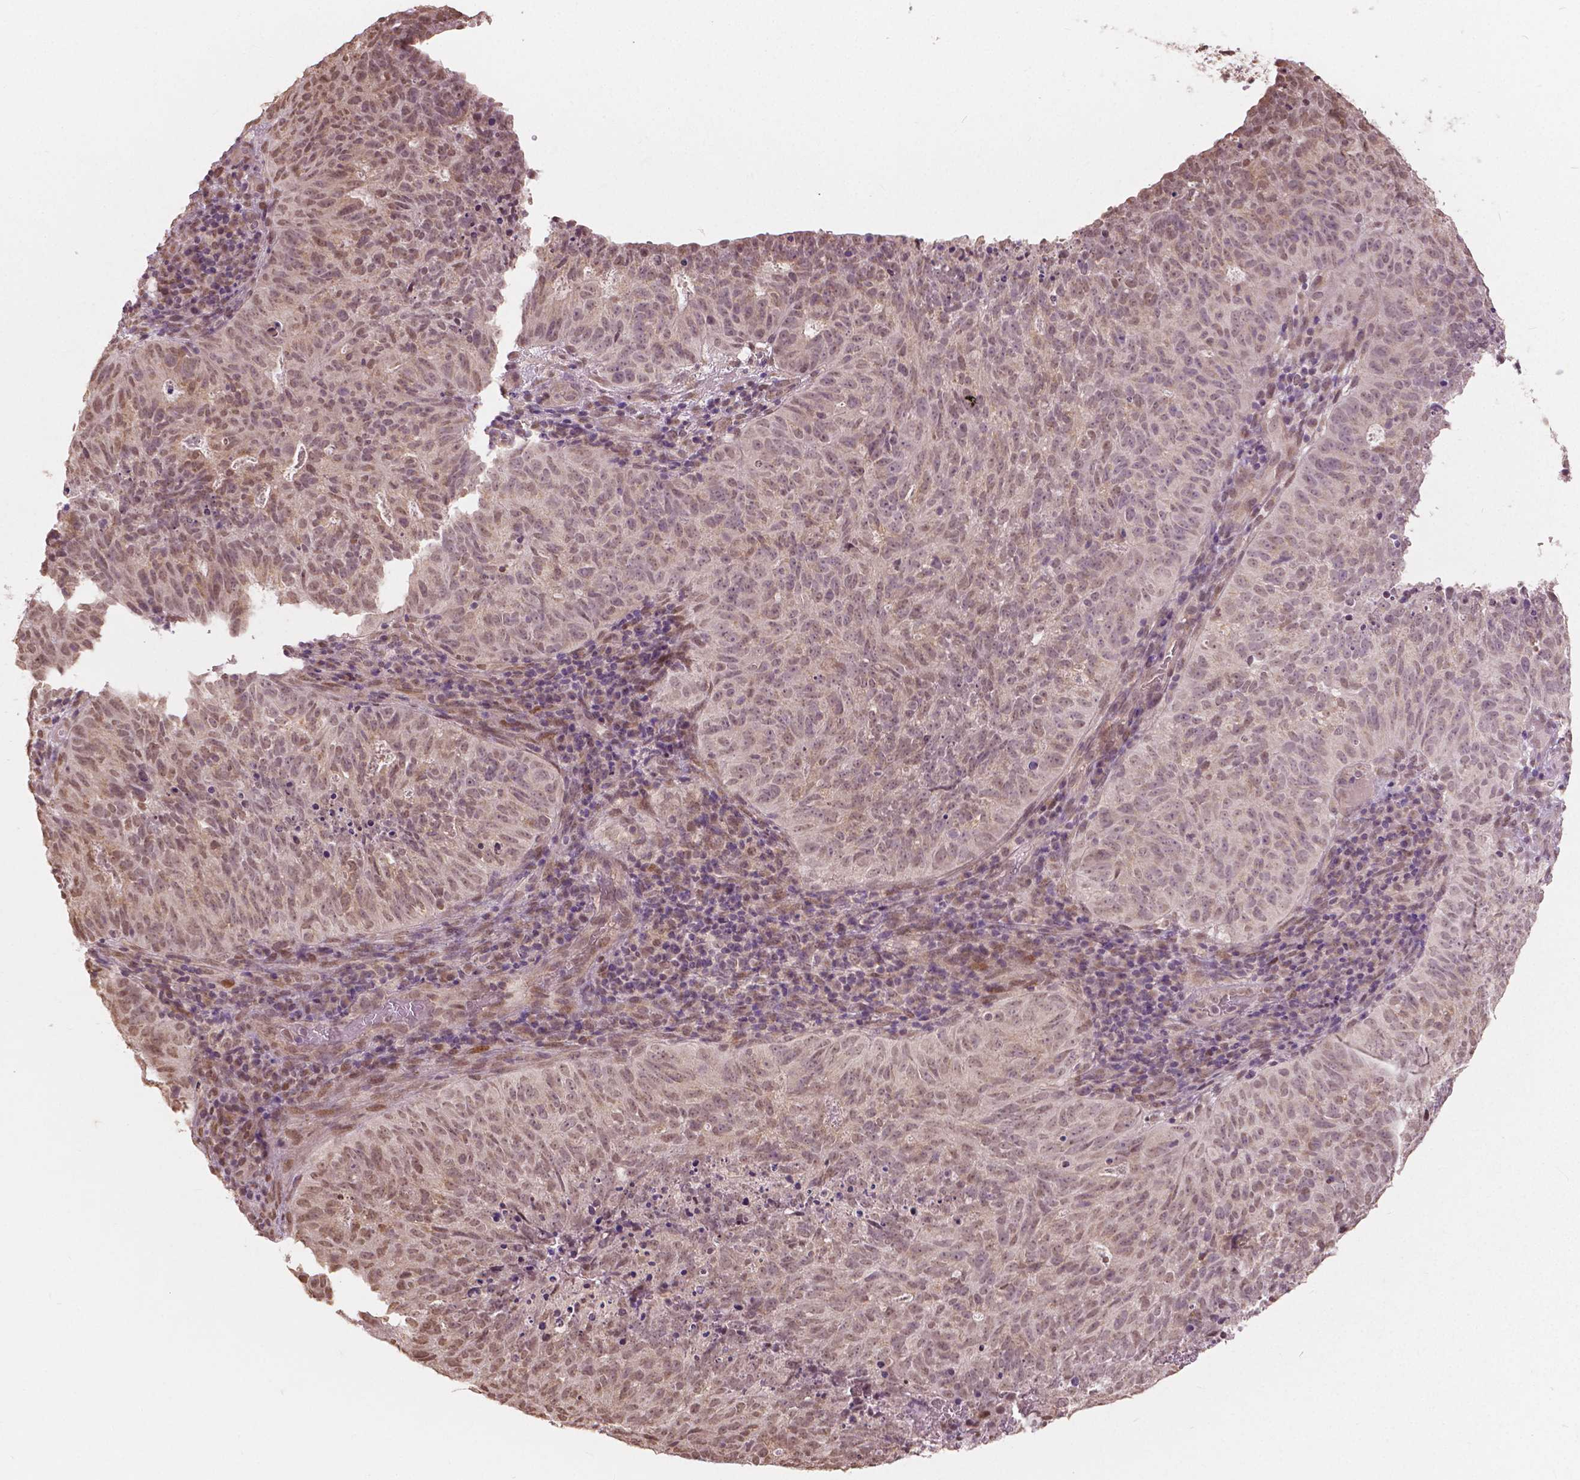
{"staining": {"intensity": "moderate", "quantity": ">75%", "location": "nuclear"}, "tissue": "cervical cancer", "cell_type": "Tumor cells", "image_type": "cancer", "snomed": [{"axis": "morphology", "description": "Adenocarcinoma, NOS"}, {"axis": "topography", "description": "Cervix"}], "caption": "Immunohistochemical staining of human cervical adenocarcinoma reveals moderate nuclear protein expression in about >75% of tumor cells.", "gene": "HOXA10", "patient": {"sex": "female", "age": 38}}